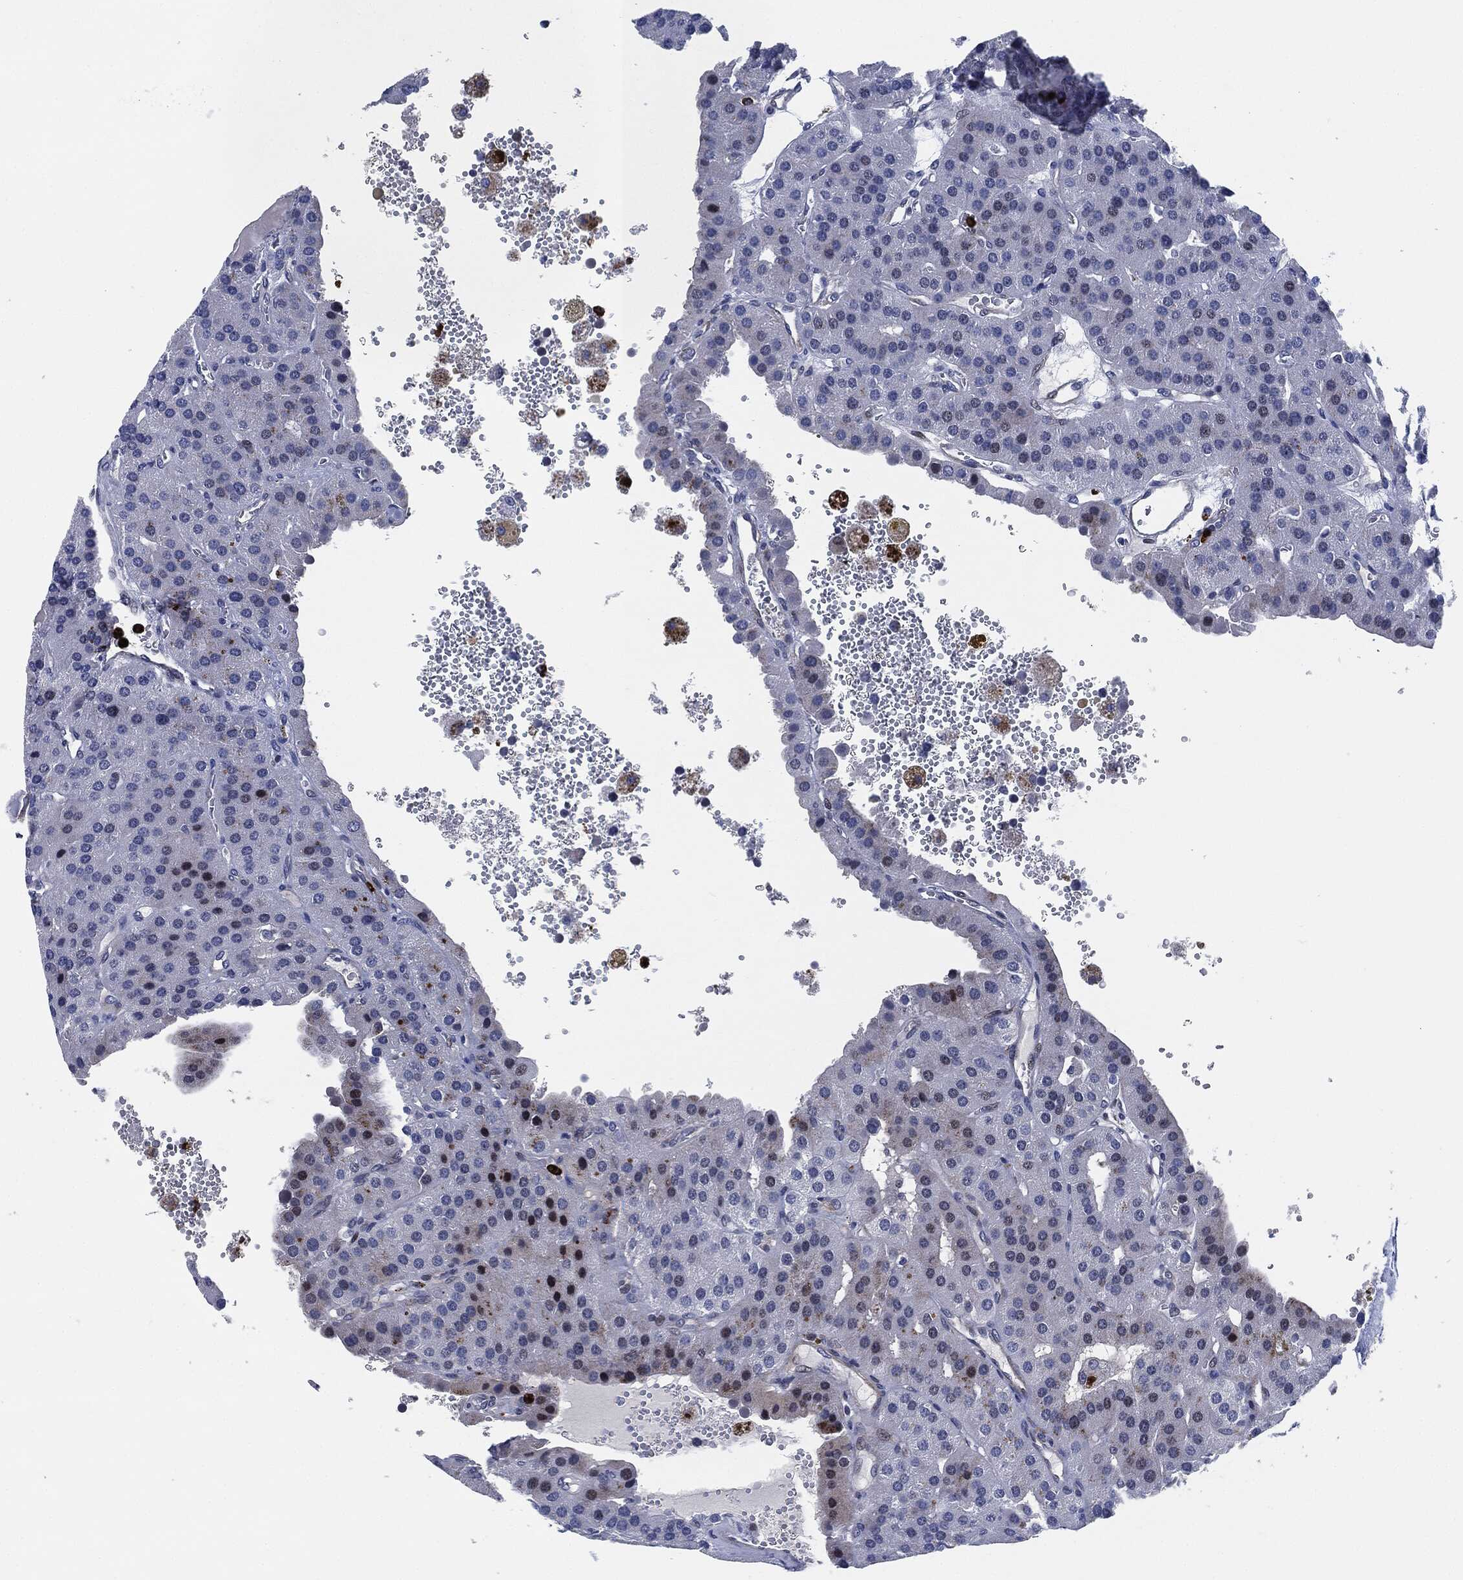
{"staining": {"intensity": "negative", "quantity": "none", "location": "none"}, "tissue": "parathyroid gland", "cell_type": "Glandular cells", "image_type": "normal", "snomed": [{"axis": "morphology", "description": "Normal tissue, NOS"}, {"axis": "morphology", "description": "Adenoma, NOS"}, {"axis": "topography", "description": "Parathyroid gland"}], "caption": "Glandular cells show no significant expression in benign parathyroid gland. (IHC, brightfield microscopy, high magnification).", "gene": "MPO", "patient": {"sex": "female", "age": 86}}